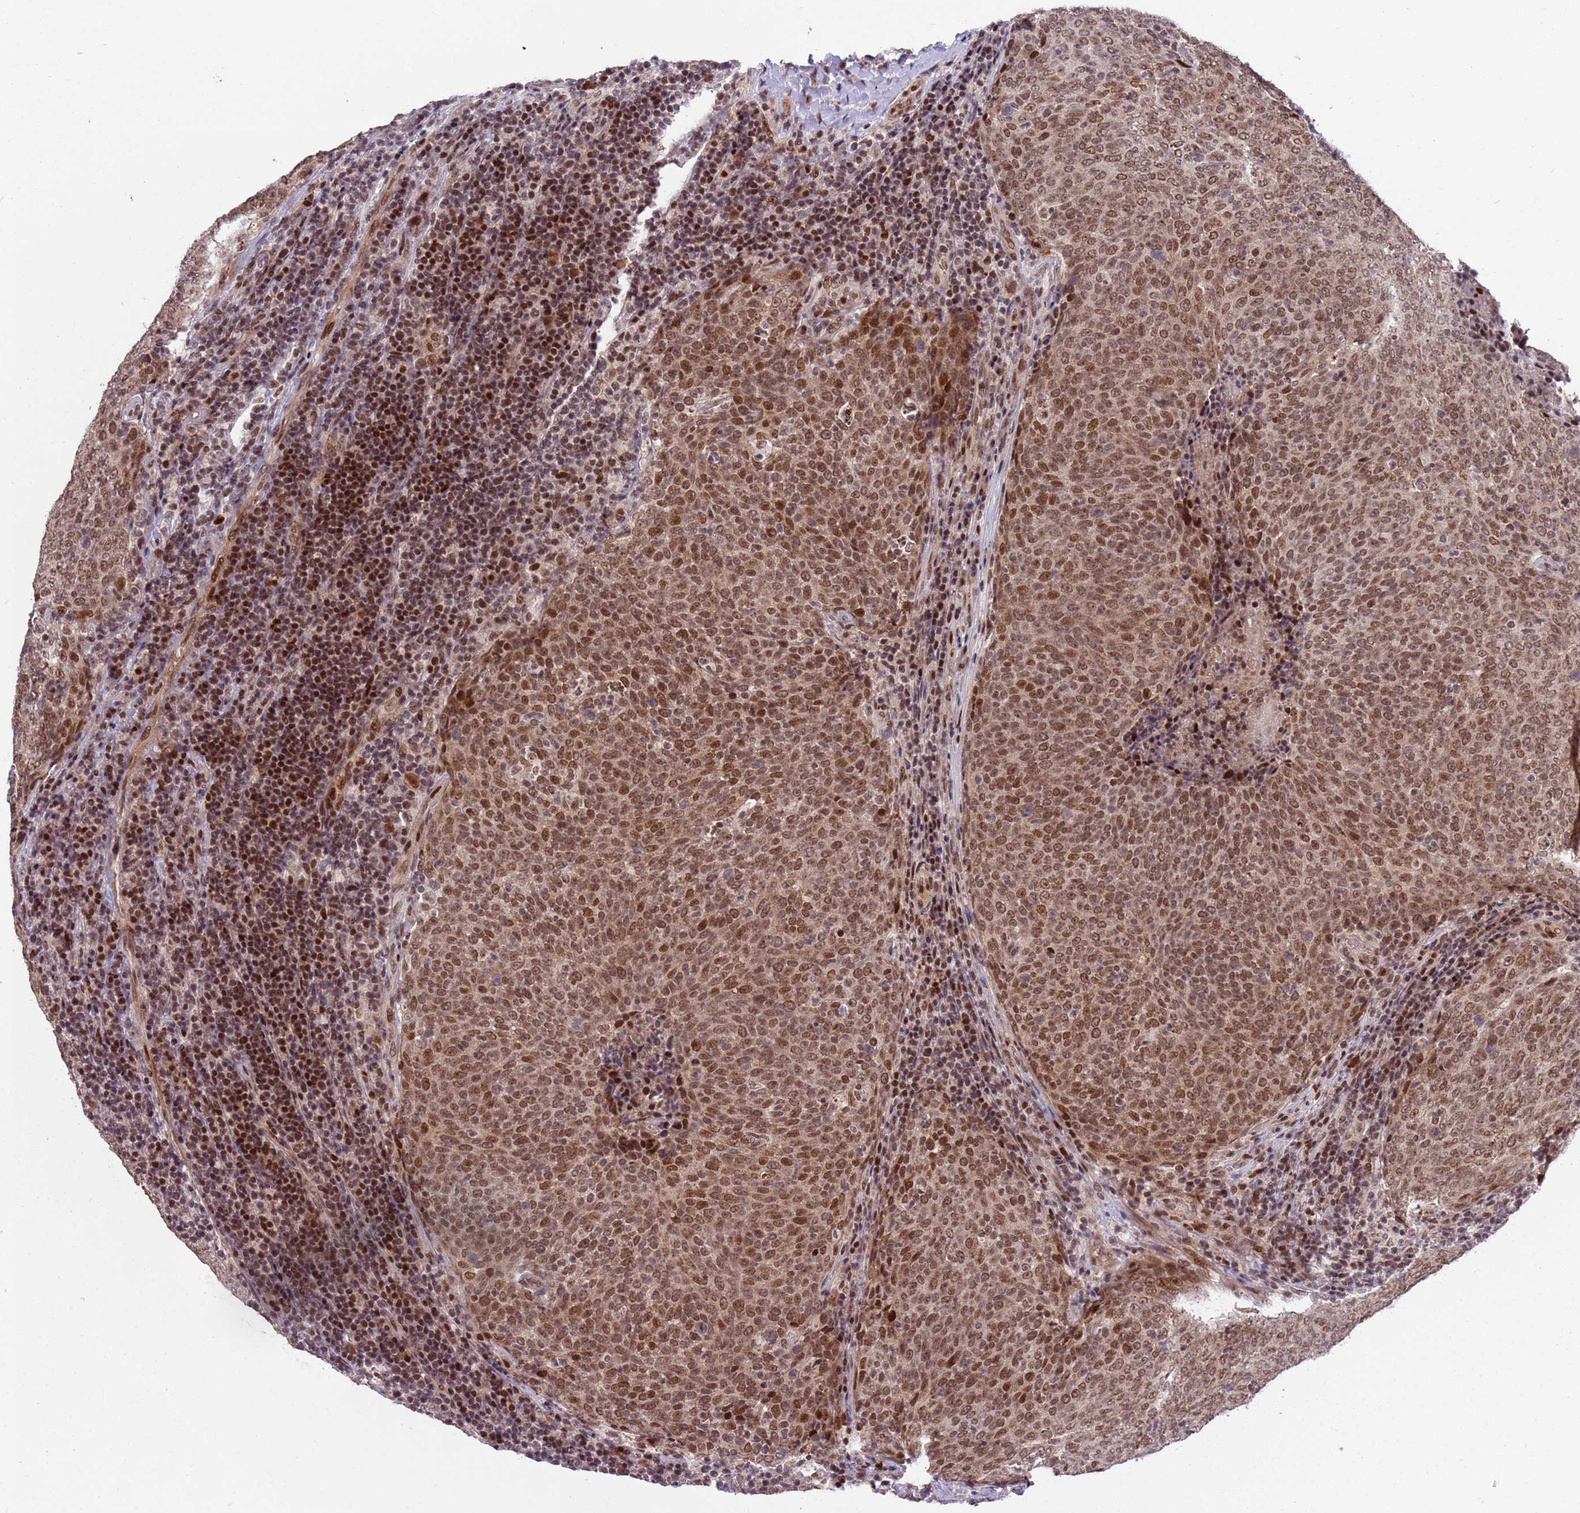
{"staining": {"intensity": "moderate", "quantity": ">75%", "location": "nuclear"}, "tissue": "head and neck cancer", "cell_type": "Tumor cells", "image_type": "cancer", "snomed": [{"axis": "morphology", "description": "Squamous cell carcinoma, NOS"}, {"axis": "morphology", "description": "Squamous cell carcinoma, metastatic, NOS"}, {"axis": "topography", "description": "Lymph node"}, {"axis": "topography", "description": "Head-Neck"}], "caption": "Brown immunohistochemical staining in metastatic squamous cell carcinoma (head and neck) demonstrates moderate nuclear positivity in approximately >75% of tumor cells. (brown staining indicates protein expression, while blue staining denotes nuclei).", "gene": "PPM1H", "patient": {"sex": "male", "age": 62}}